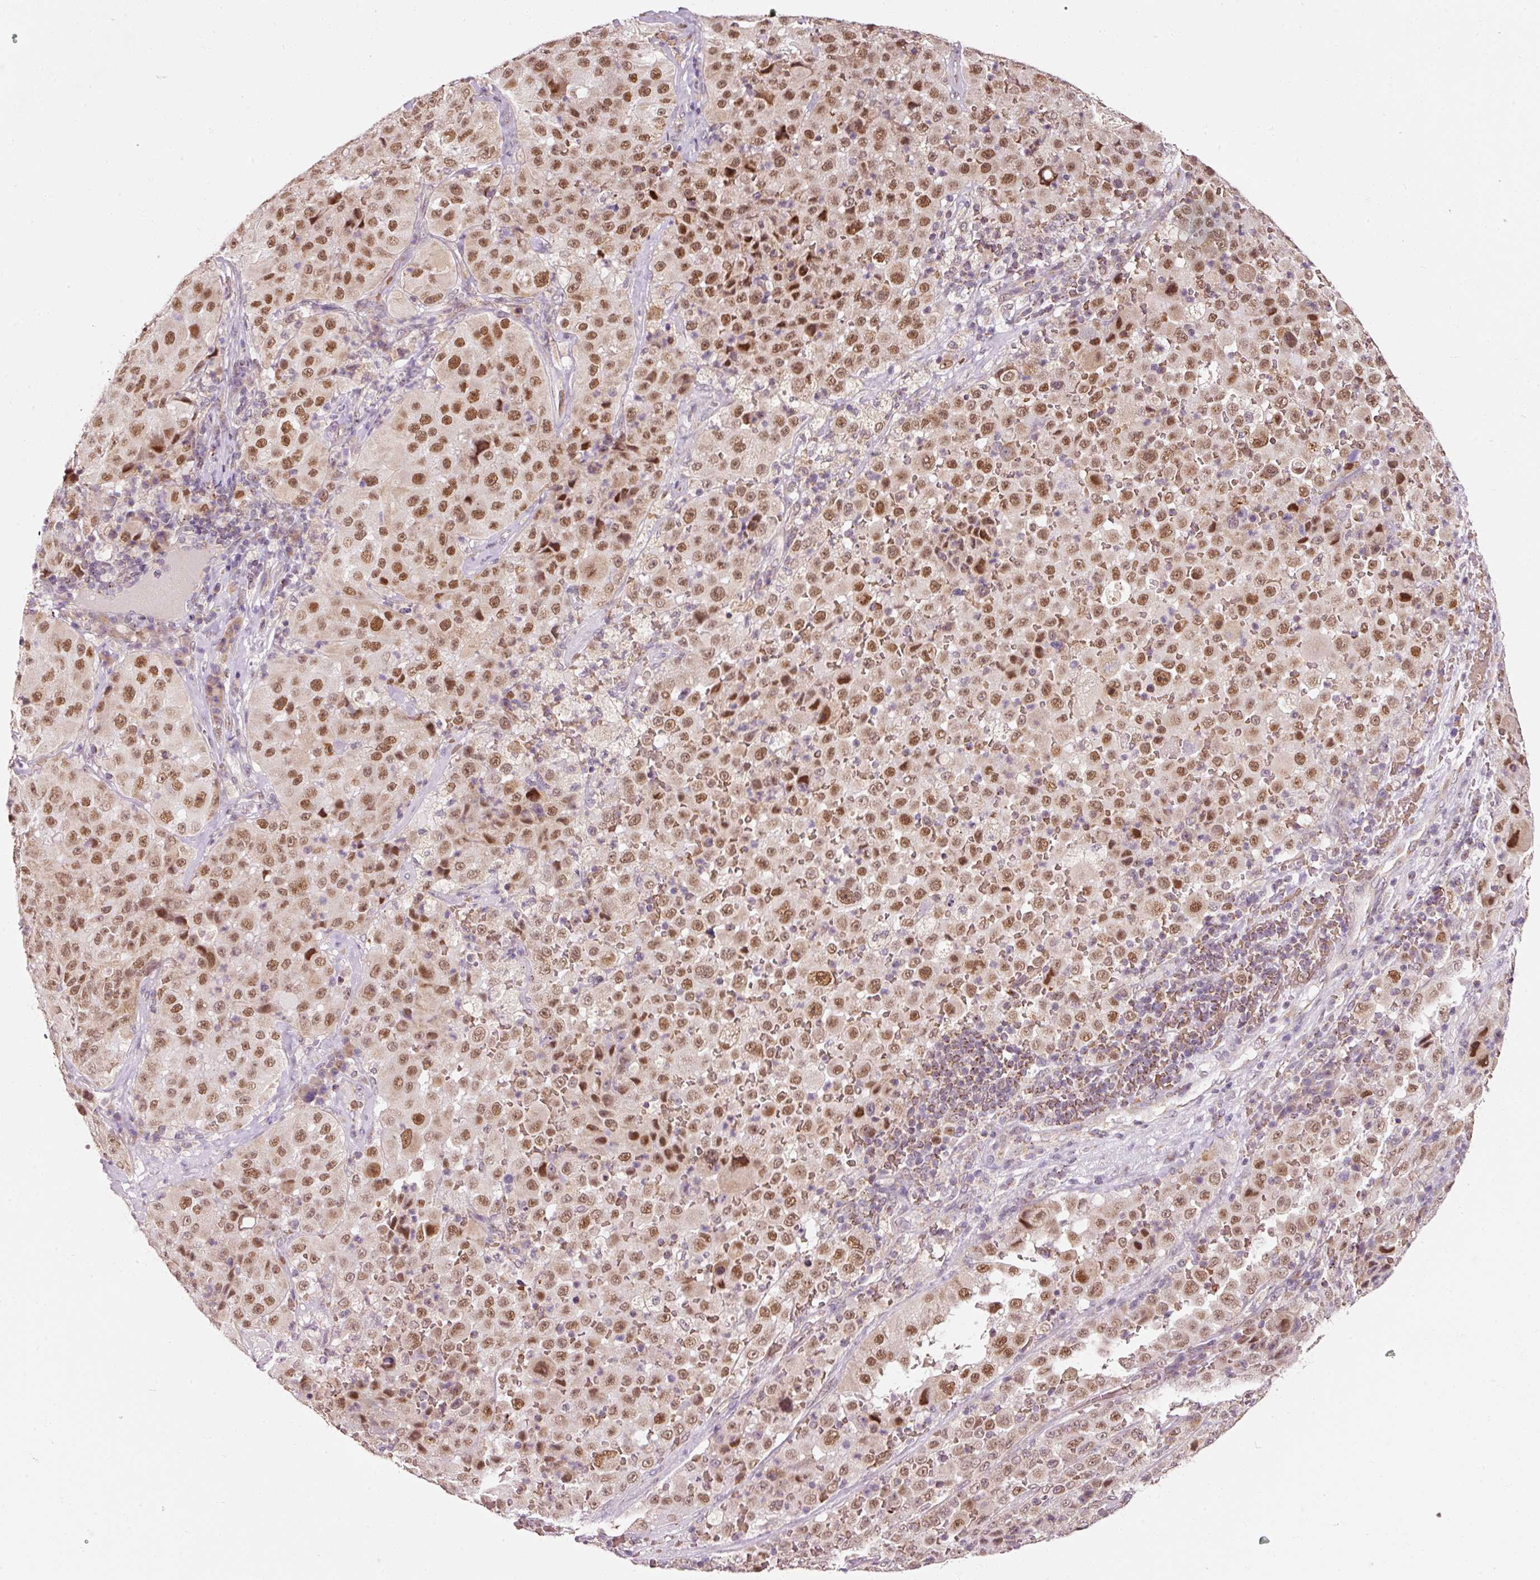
{"staining": {"intensity": "moderate", "quantity": ">75%", "location": "nuclear"}, "tissue": "melanoma", "cell_type": "Tumor cells", "image_type": "cancer", "snomed": [{"axis": "morphology", "description": "Malignant melanoma, Metastatic site"}, {"axis": "topography", "description": "Lymph node"}], "caption": "There is medium levels of moderate nuclear expression in tumor cells of malignant melanoma (metastatic site), as demonstrated by immunohistochemical staining (brown color).", "gene": "ZNF460", "patient": {"sex": "male", "age": 62}}